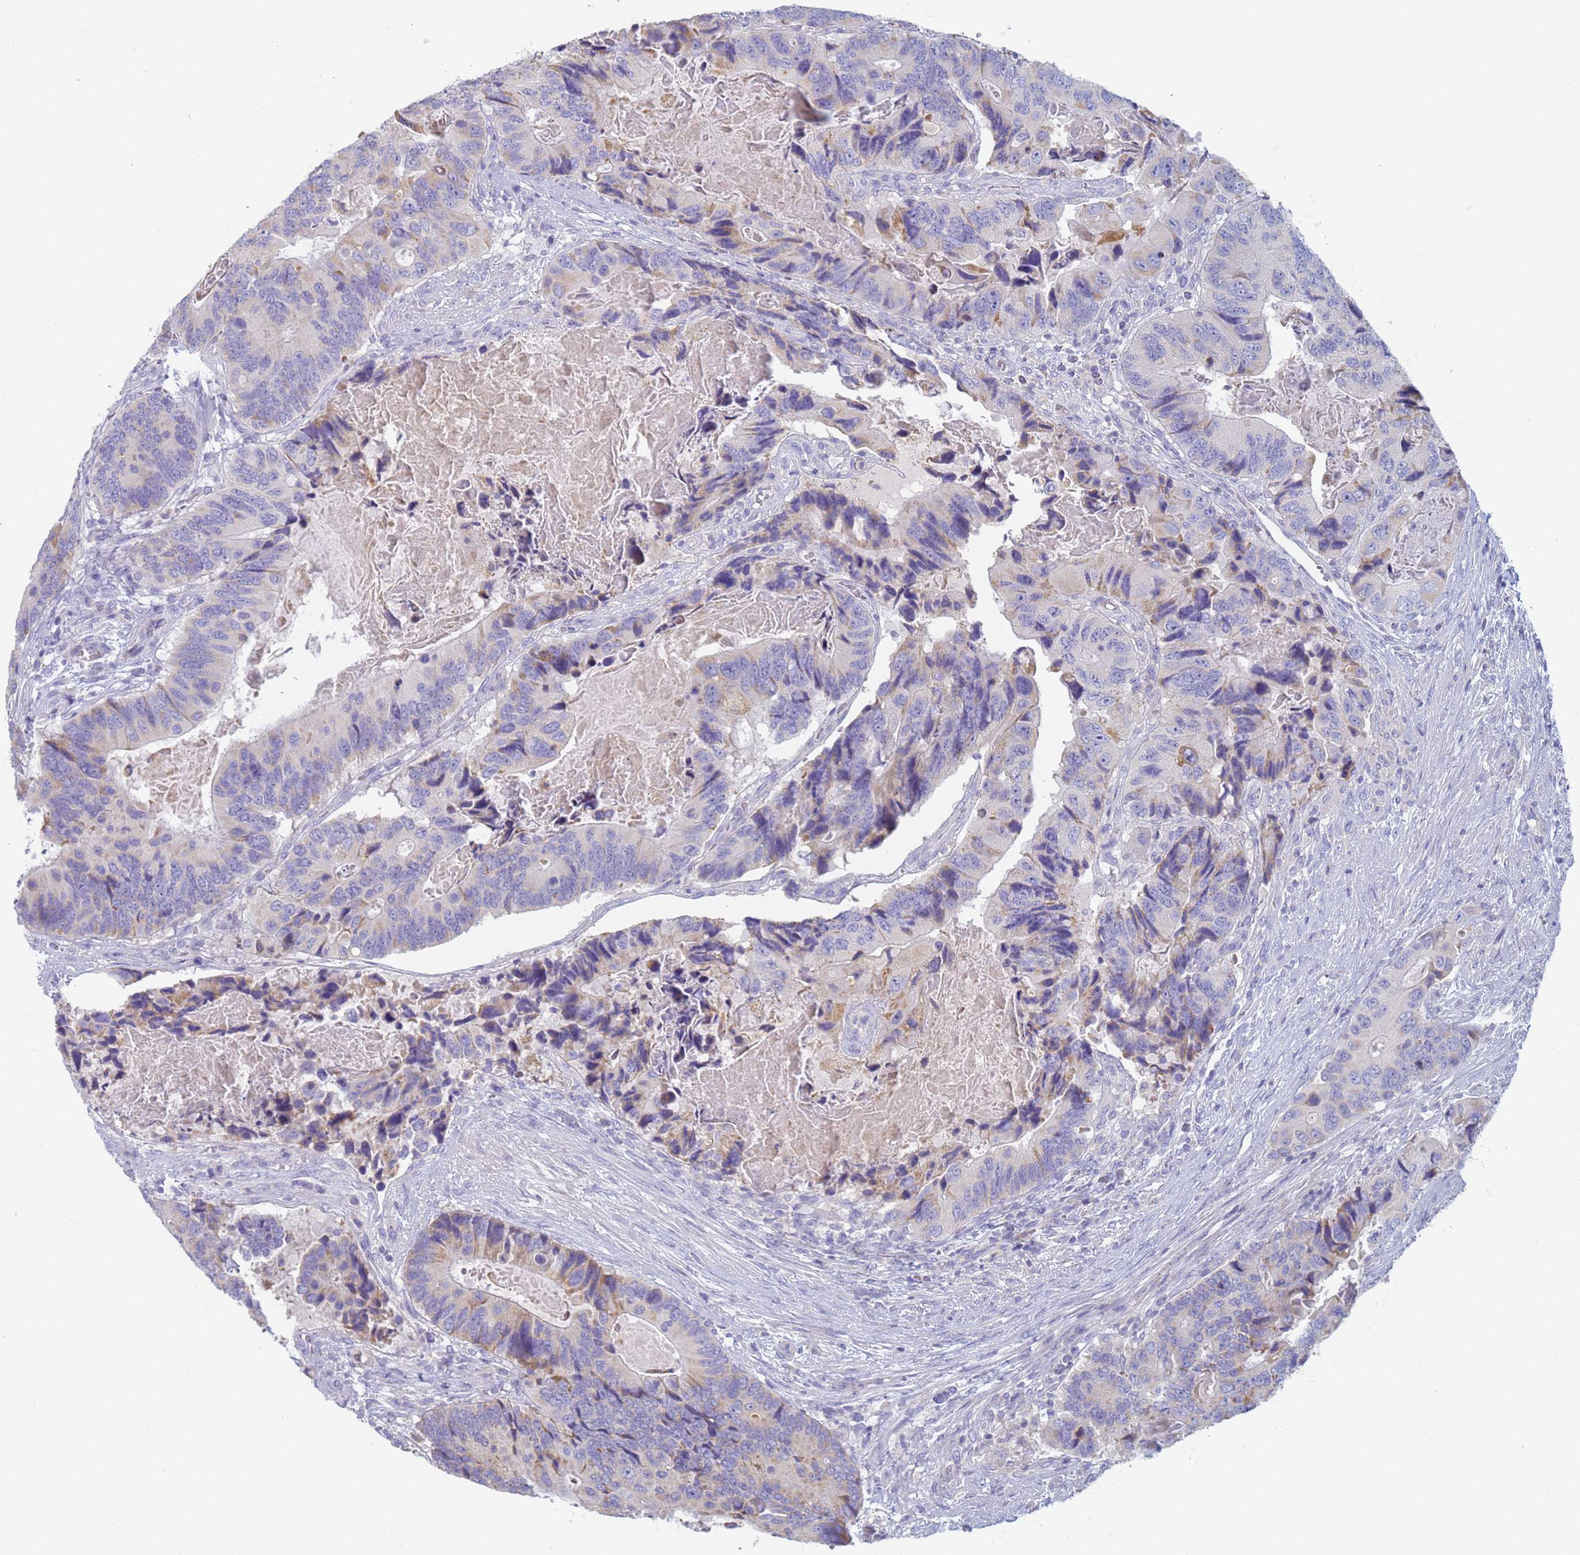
{"staining": {"intensity": "moderate", "quantity": "<25%", "location": "cytoplasmic/membranous"}, "tissue": "colorectal cancer", "cell_type": "Tumor cells", "image_type": "cancer", "snomed": [{"axis": "morphology", "description": "Adenocarcinoma, NOS"}, {"axis": "topography", "description": "Colon"}], "caption": "Colorectal cancer stained with a brown dye reveals moderate cytoplasmic/membranous positive positivity in about <25% of tumor cells.", "gene": "CR1", "patient": {"sex": "male", "age": 84}}